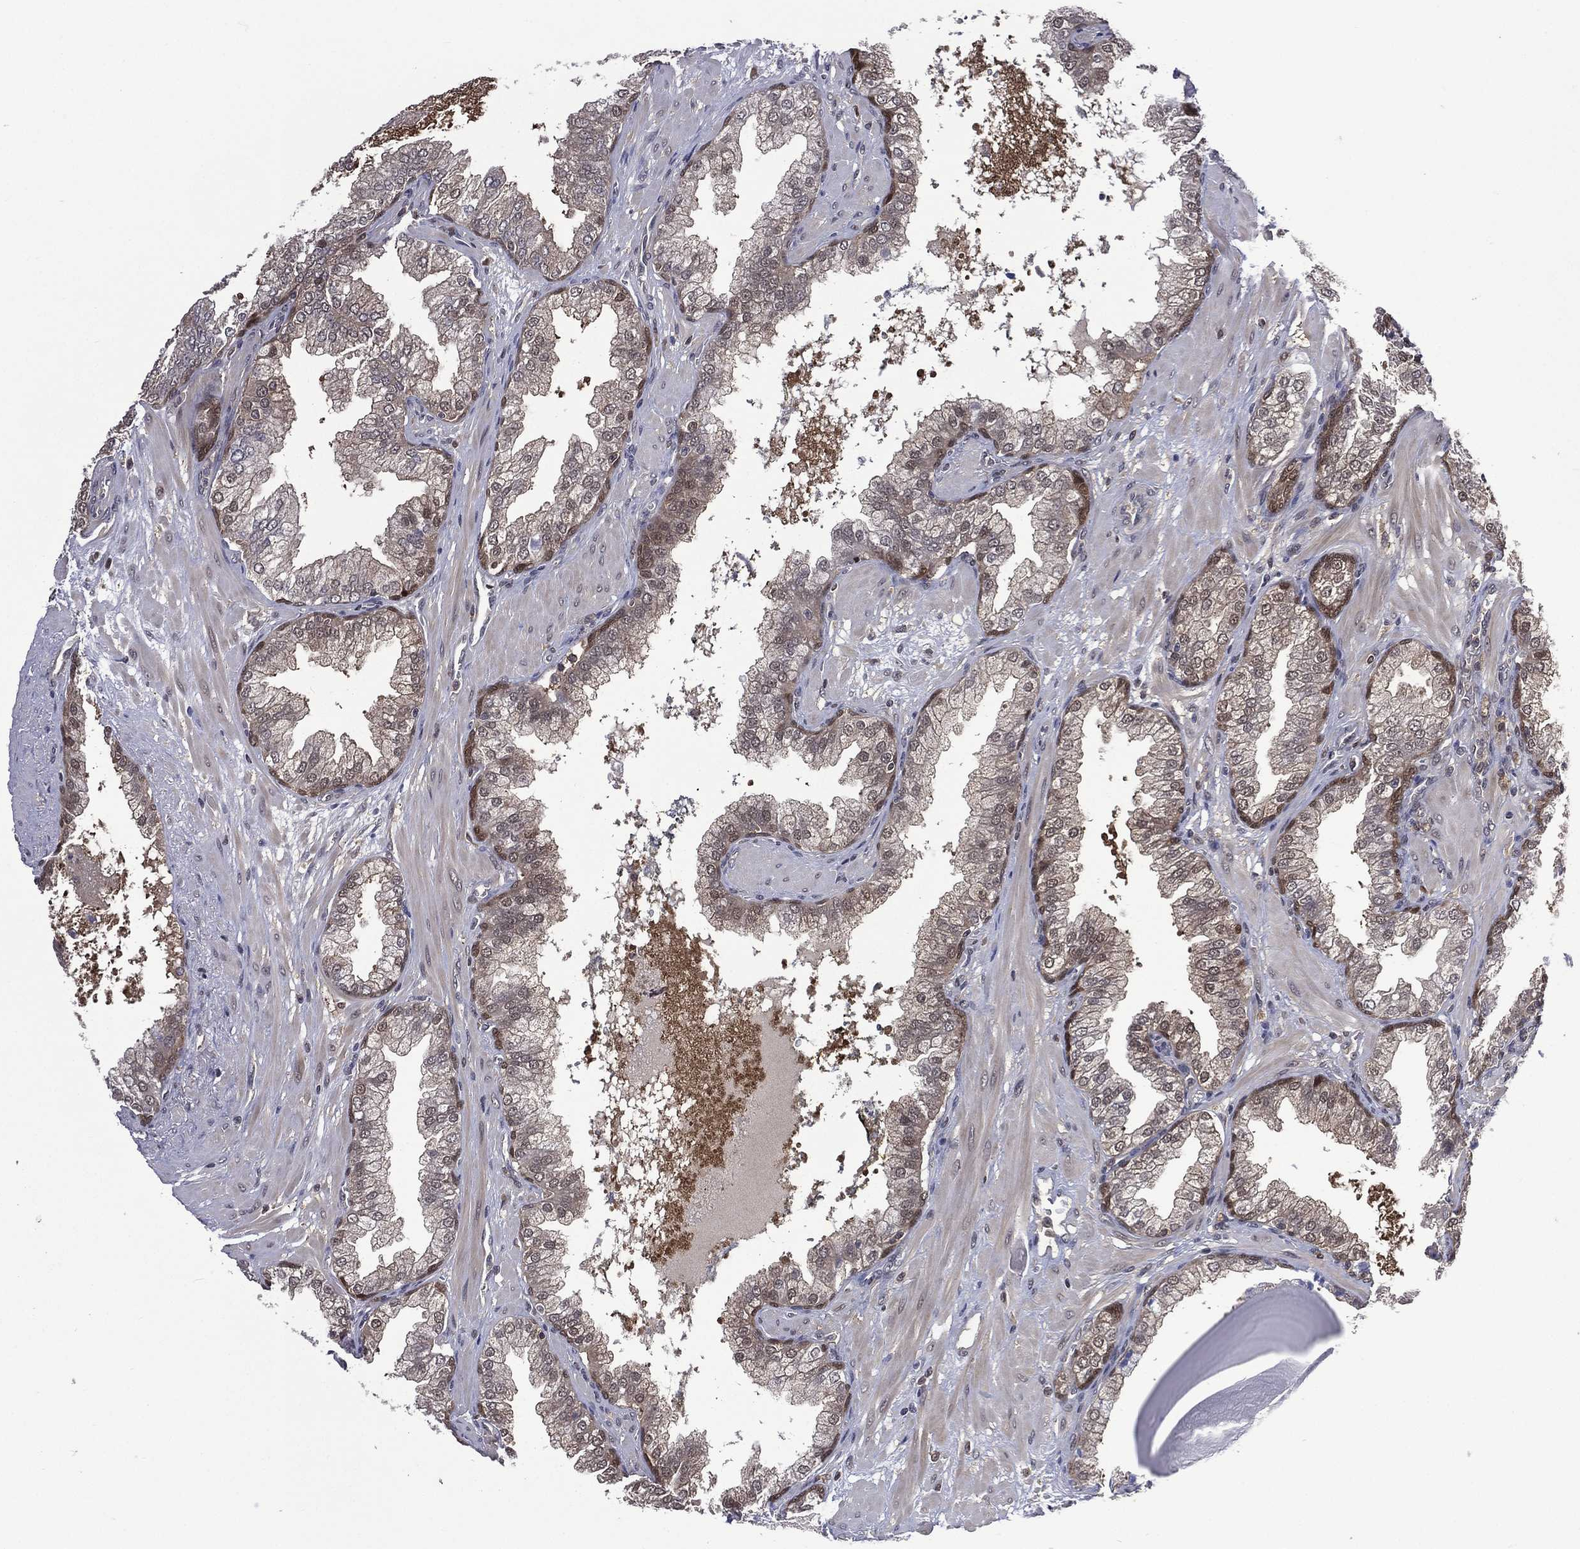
{"staining": {"intensity": "moderate", "quantity": "25%-75%", "location": "cytoplasmic/membranous,nuclear"}, "tissue": "prostate cancer", "cell_type": "Tumor cells", "image_type": "cancer", "snomed": [{"axis": "morphology", "description": "Adenocarcinoma, Low grade"}, {"axis": "topography", "description": "Prostate"}], "caption": "The micrograph reveals staining of prostate low-grade adenocarcinoma, revealing moderate cytoplasmic/membranous and nuclear protein staining (brown color) within tumor cells.", "gene": "MTAP", "patient": {"sex": "male", "age": 62}}